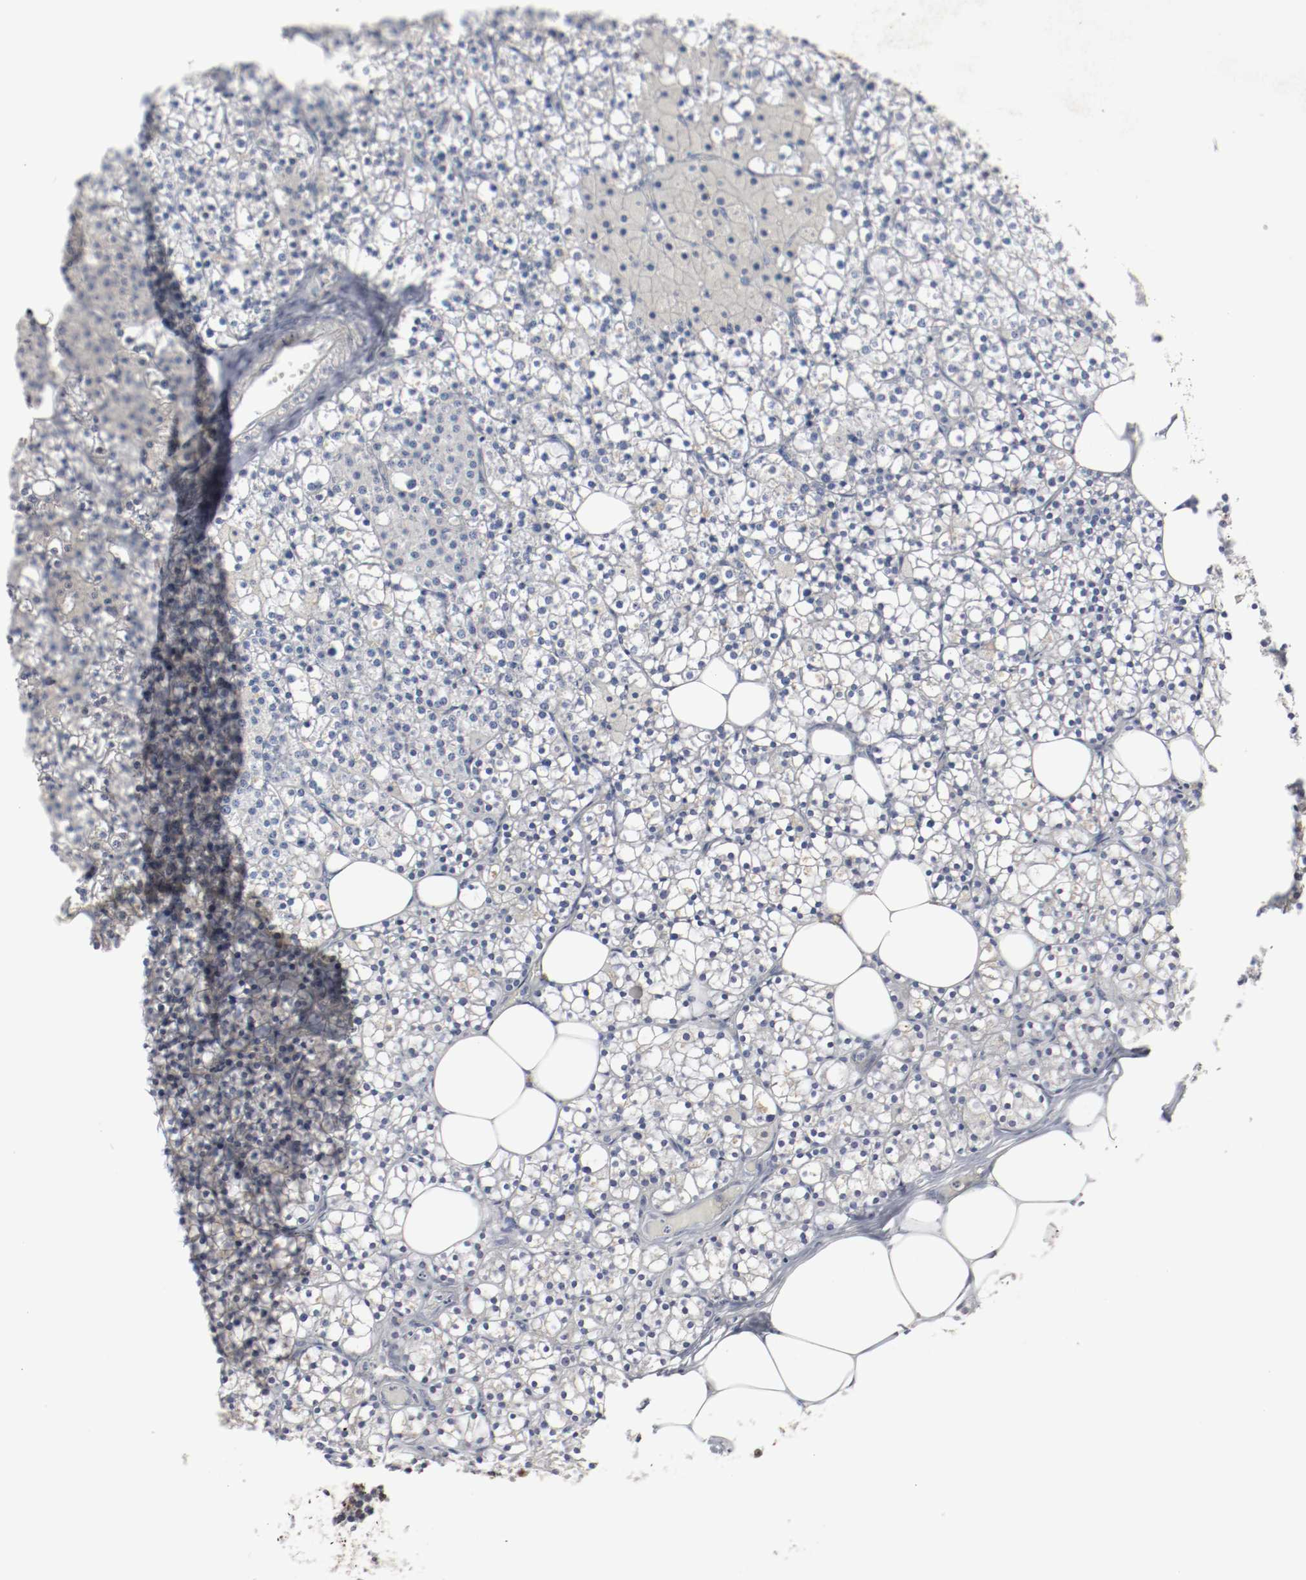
{"staining": {"intensity": "strong", "quantity": "<25%", "location": "nuclear"}, "tissue": "parathyroid gland", "cell_type": "Glandular cells", "image_type": "normal", "snomed": [{"axis": "morphology", "description": "Normal tissue, NOS"}, {"axis": "topography", "description": "Parathyroid gland"}], "caption": "Protein staining exhibits strong nuclear staining in about <25% of glandular cells in benign parathyroid gland.", "gene": "MCM6", "patient": {"sex": "female", "age": 63}}